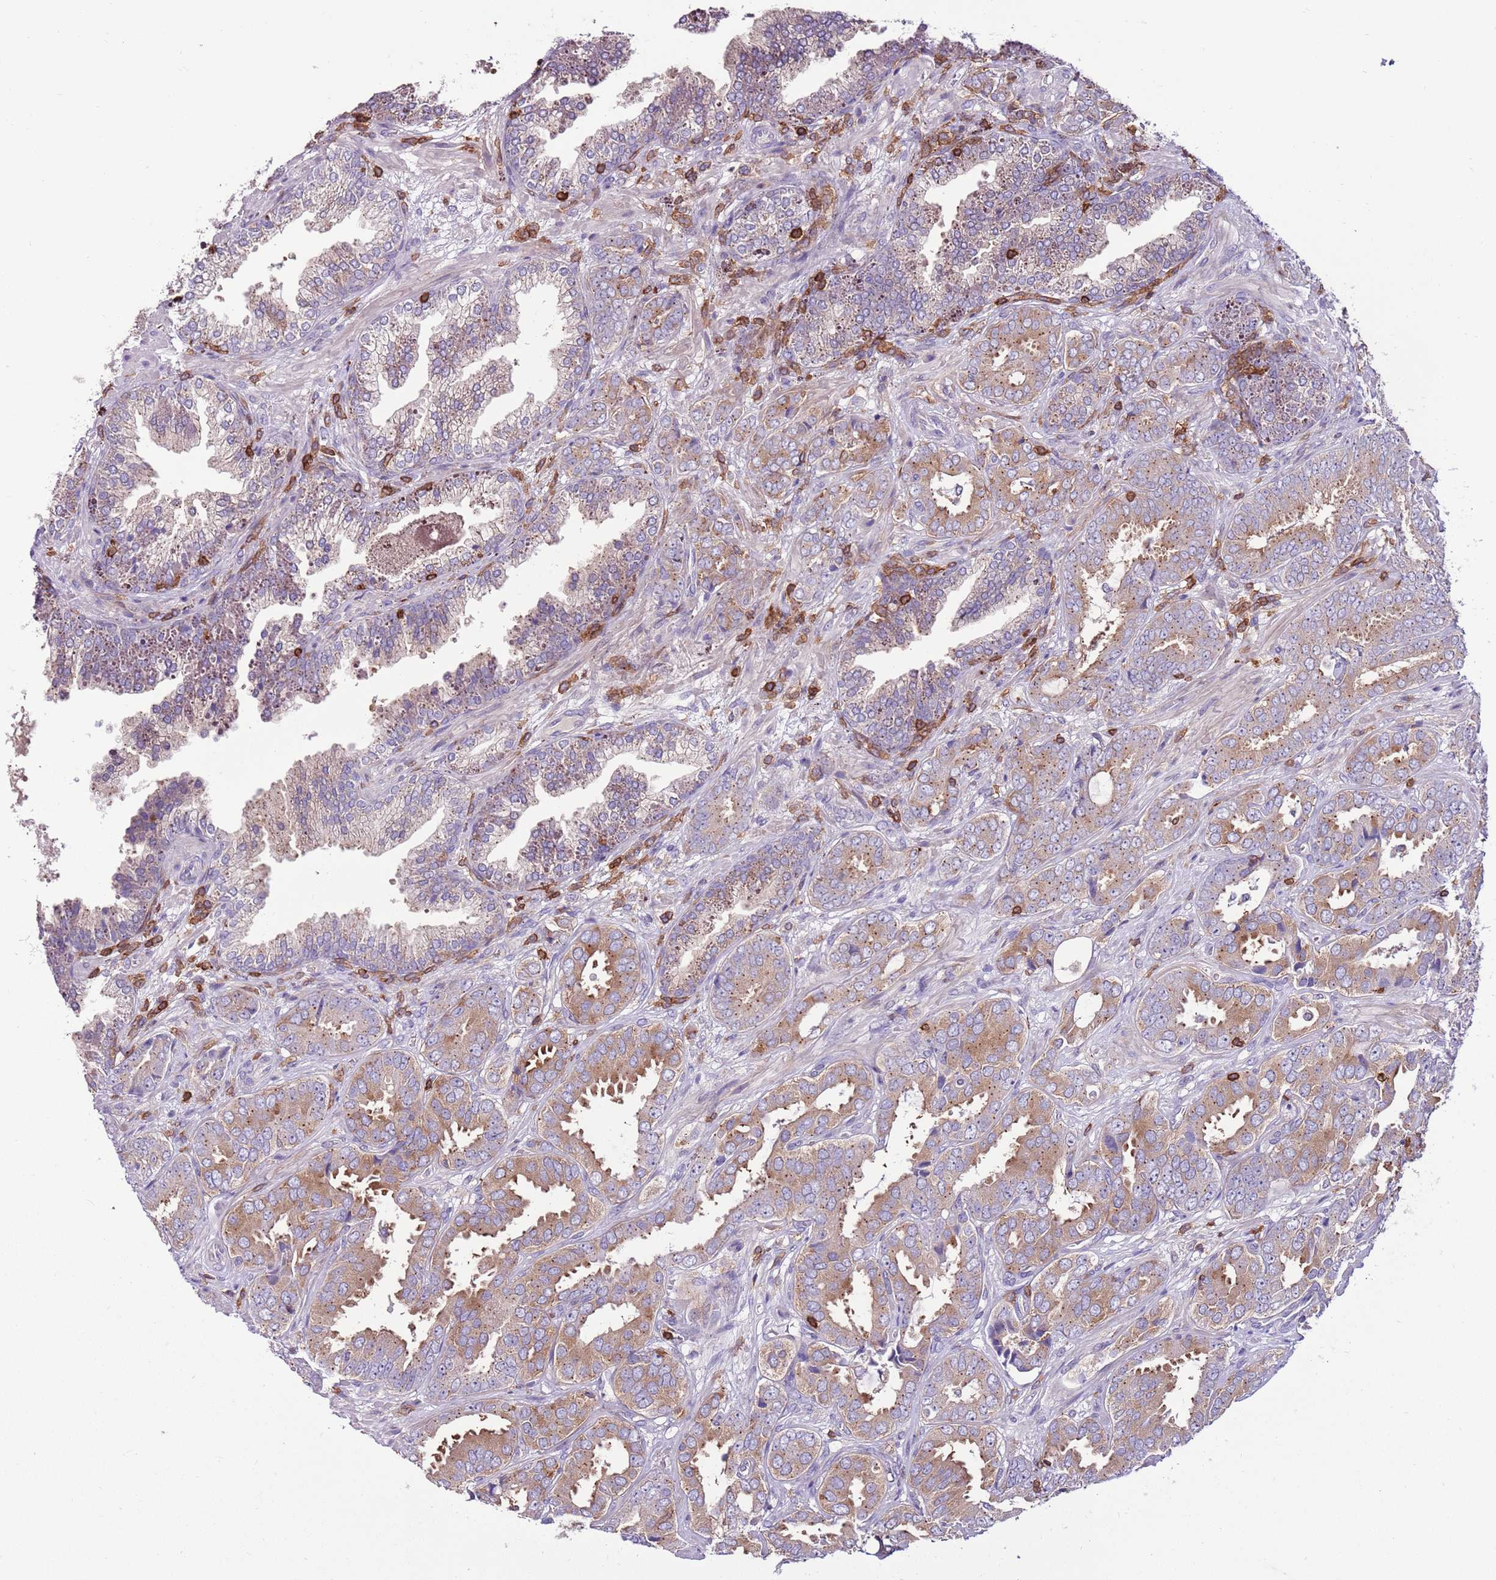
{"staining": {"intensity": "moderate", "quantity": ">75%", "location": "cytoplasmic/membranous"}, "tissue": "prostate cancer", "cell_type": "Tumor cells", "image_type": "cancer", "snomed": [{"axis": "morphology", "description": "Adenocarcinoma, High grade"}, {"axis": "topography", "description": "Prostate"}], "caption": "A brown stain labels moderate cytoplasmic/membranous expression of a protein in high-grade adenocarcinoma (prostate) tumor cells.", "gene": "ZSWIM1", "patient": {"sex": "male", "age": 71}}